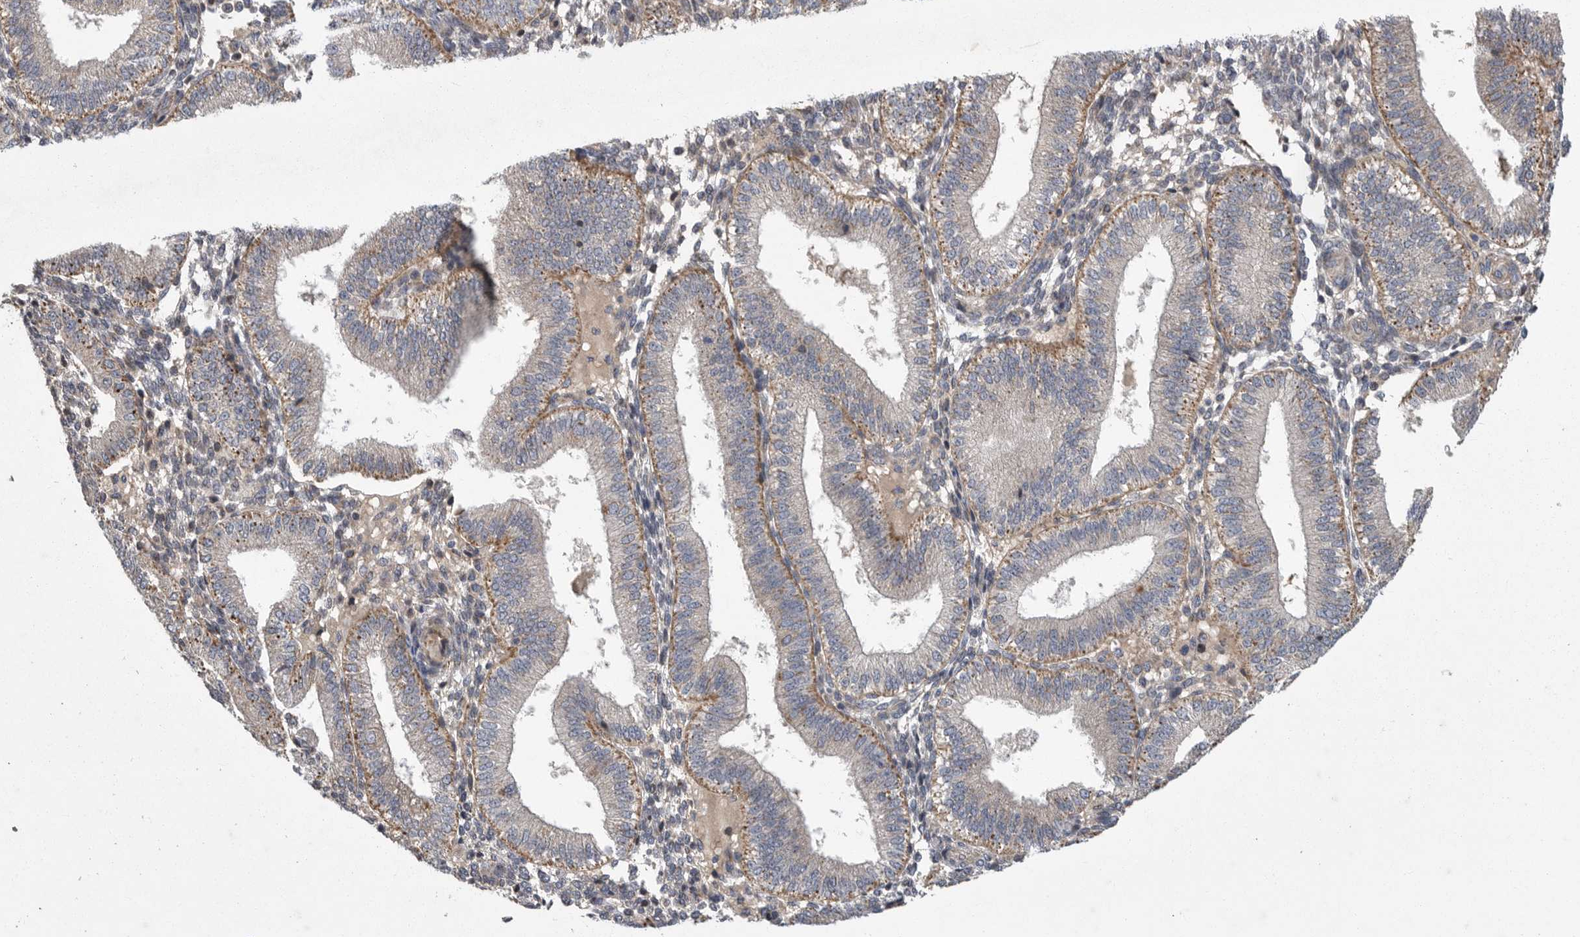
{"staining": {"intensity": "negative", "quantity": "none", "location": "none"}, "tissue": "endometrium", "cell_type": "Cells in endometrial stroma", "image_type": "normal", "snomed": [{"axis": "morphology", "description": "Normal tissue, NOS"}, {"axis": "topography", "description": "Endometrium"}], "caption": "This is a photomicrograph of IHC staining of benign endometrium, which shows no positivity in cells in endometrial stroma.", "gene": "CRP", "patient": {"sex": "female", "age": 39}}